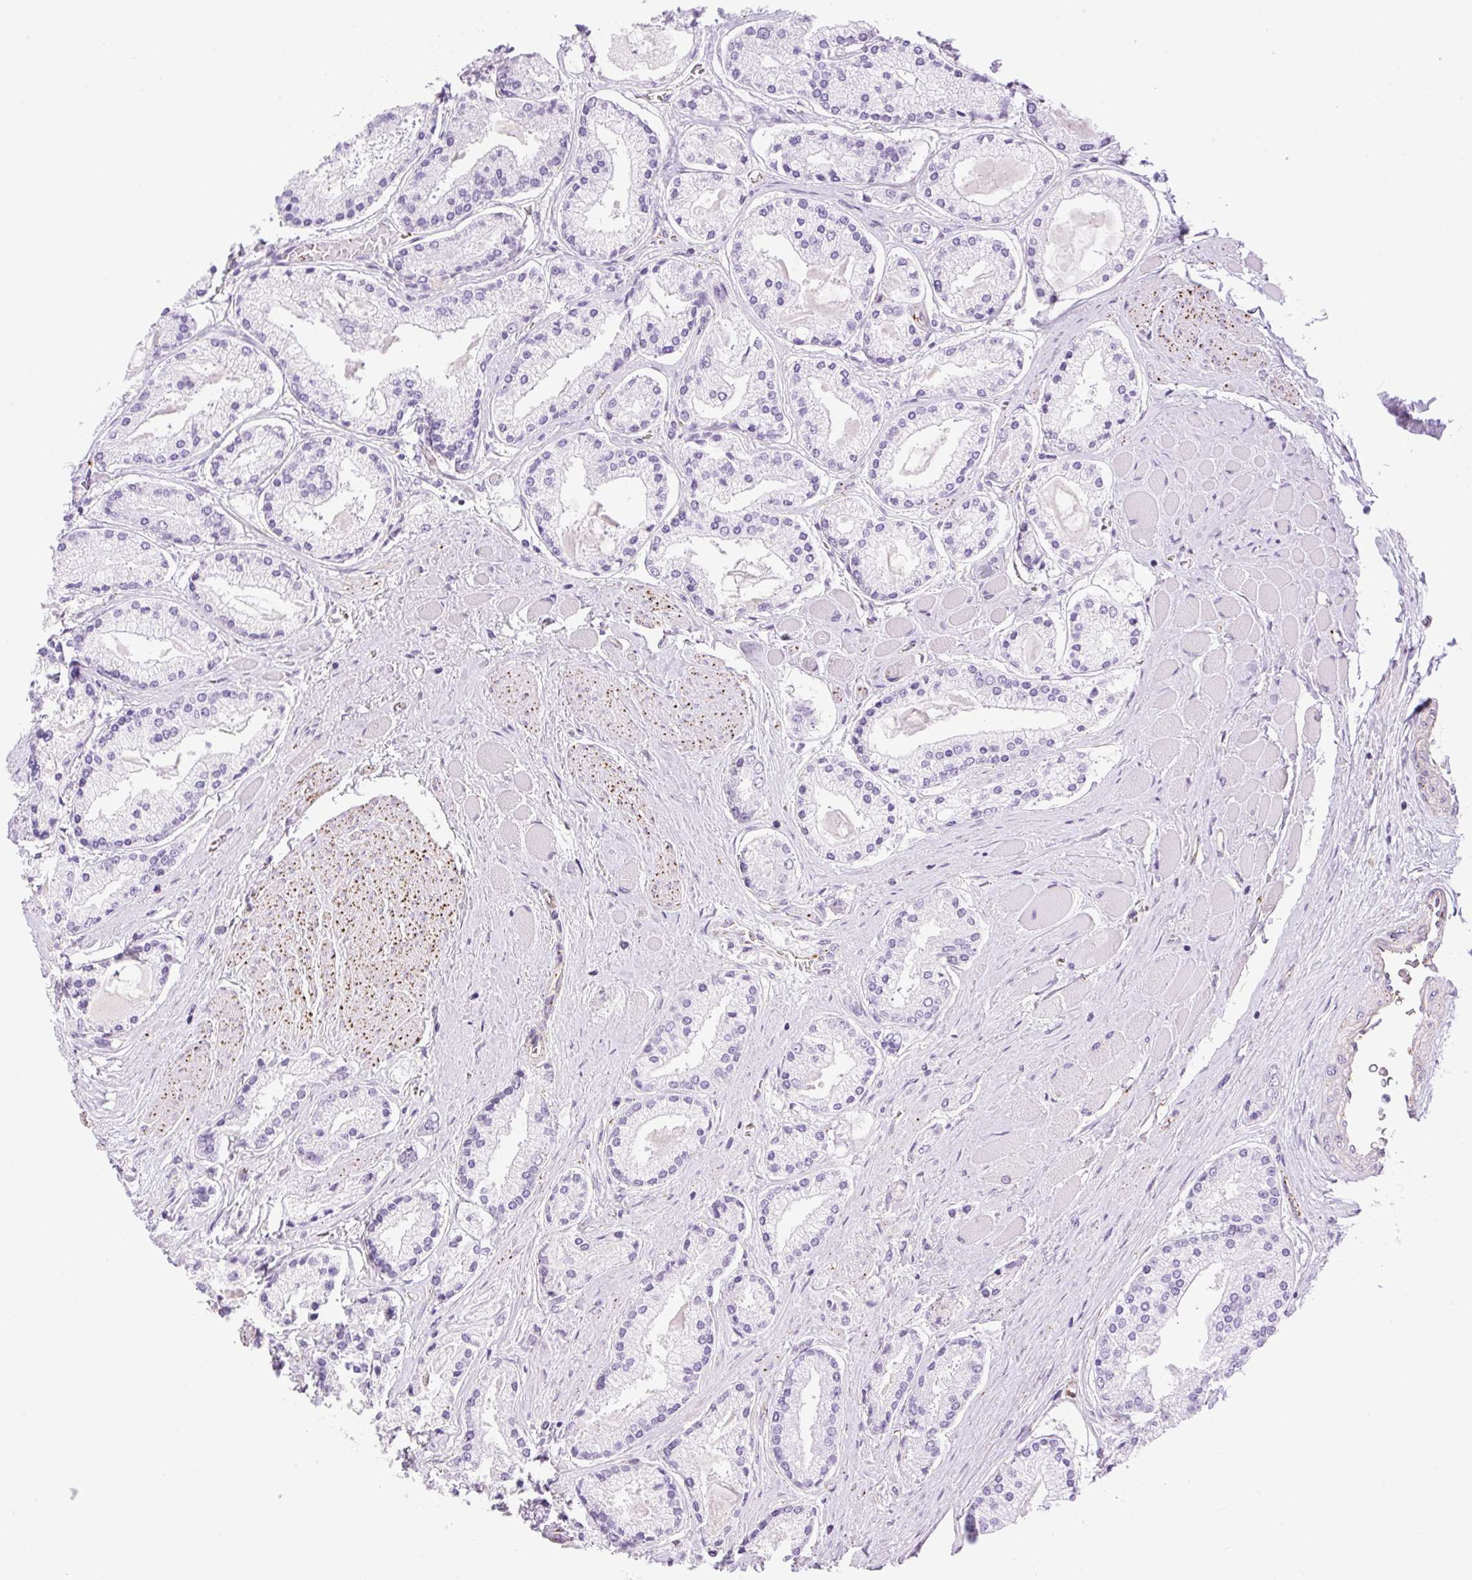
{"staining": {"intensity": "negative", "quantity": "none", "location": "none"}, "tissue": "prostate cancer", "cell_type": "Tumor cells", "image_type": "cancer", "snomed": [{"axis": "morphology", "description": "Adenocarcinoma, High grade"}, {"axis": "topography", "description": "Prostate"}], "caption": "Immunohistochemical staining of human prostate cancer reveals no significant staining in tumor cells.", "gene": "EHD3", "patient": {"sex": "male", "age": 67}}